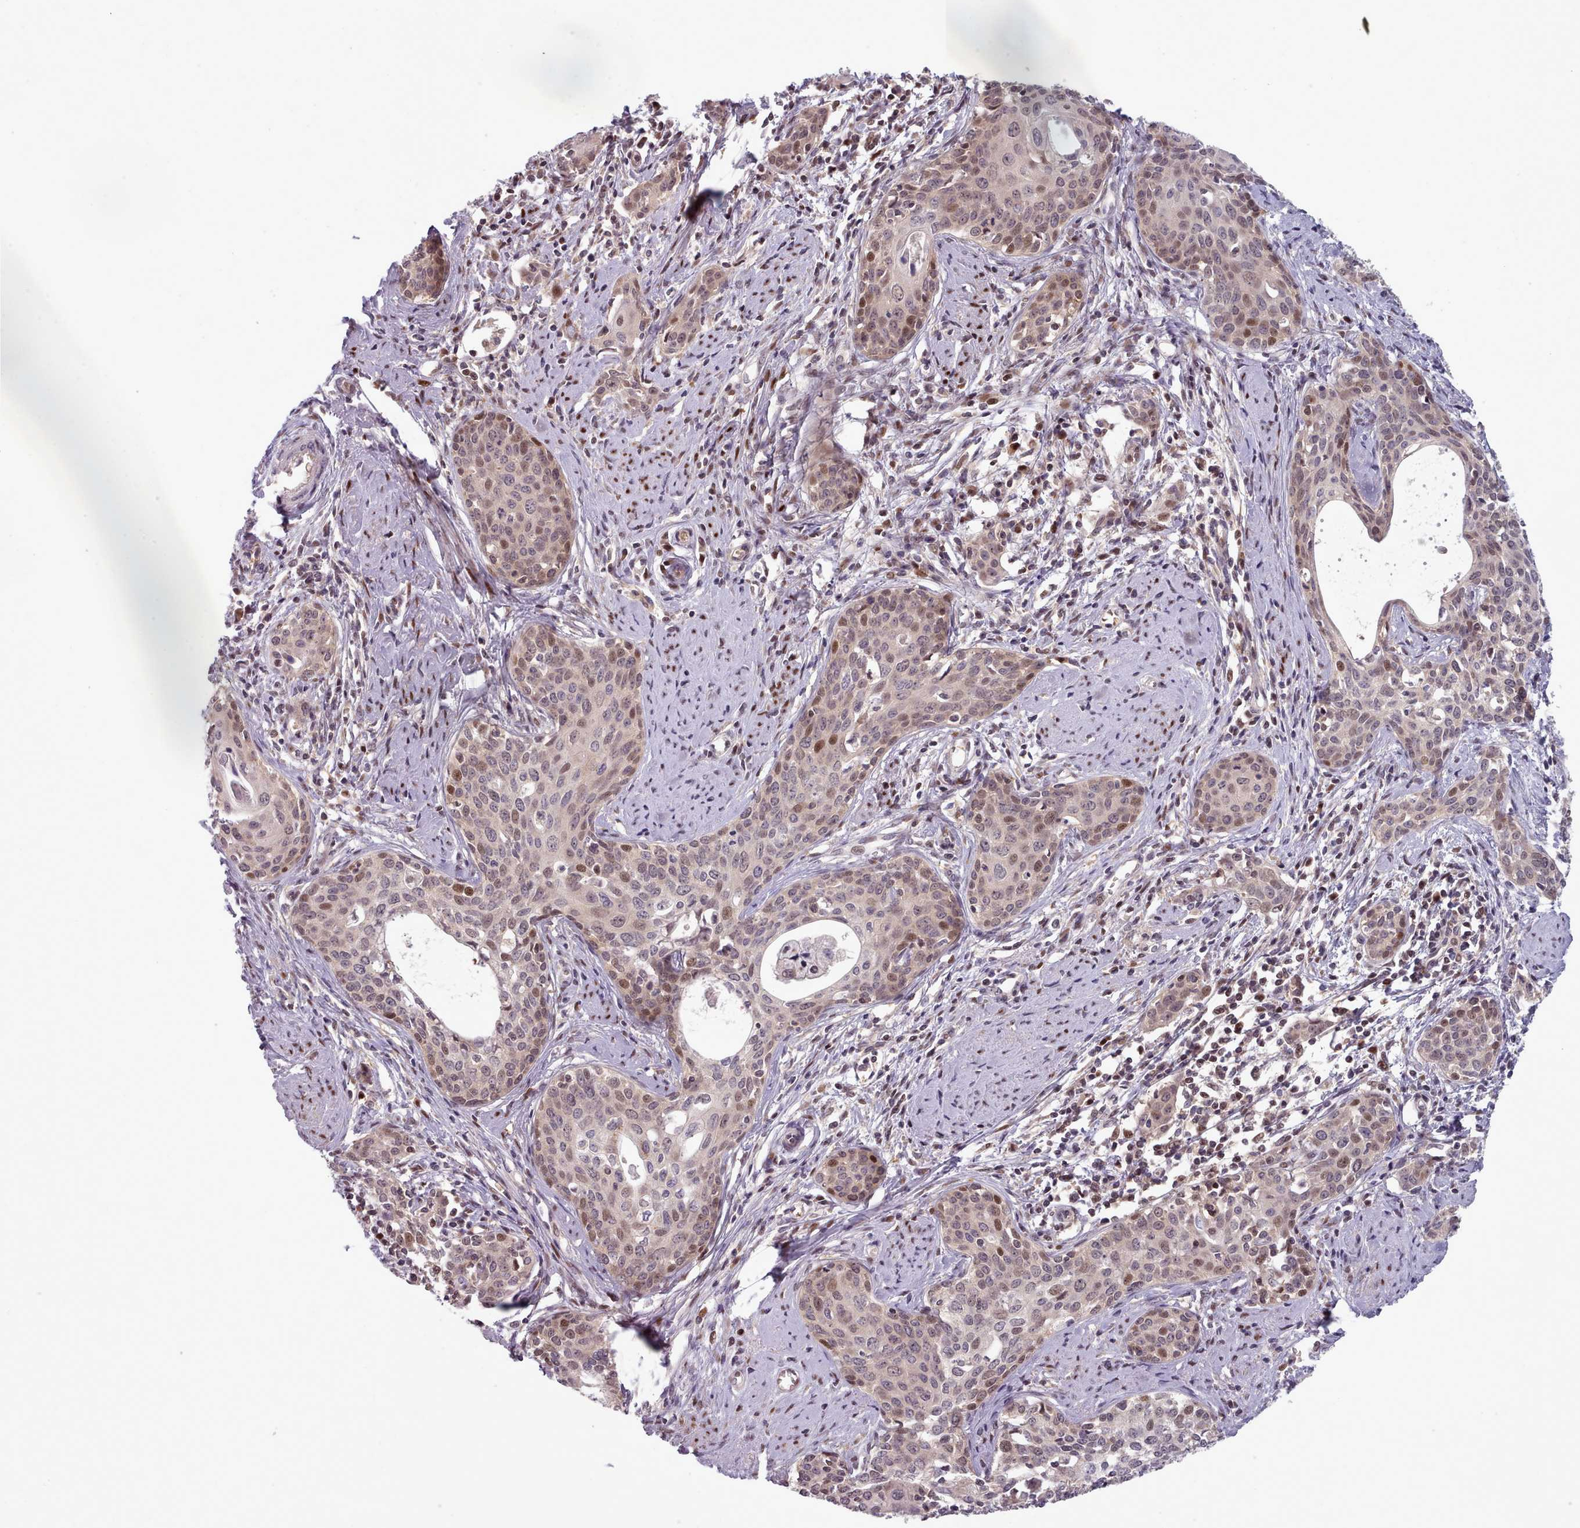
{"staining": {"intensity": "moderate", "quantity": "25%-75%", "location": "nuclear"}, "tissue": "cervical cancer", "cell_type": "Tumor cells", "image_type": "cancer", "snomed": [{"axis": "morphology", "description": "Squamous cell carcinoma, NOS"}, {"axis": "topography", "description": "Cervix"}], "caption": "There is medium levels of moderate nuclear expression in tumor cells of squamous cell carcinoma (cervical), as demonstrated by immunohistochemical staining (brown color).", "gene": "CLNS1A", "patient": {"sex": "female", "age": 46}}